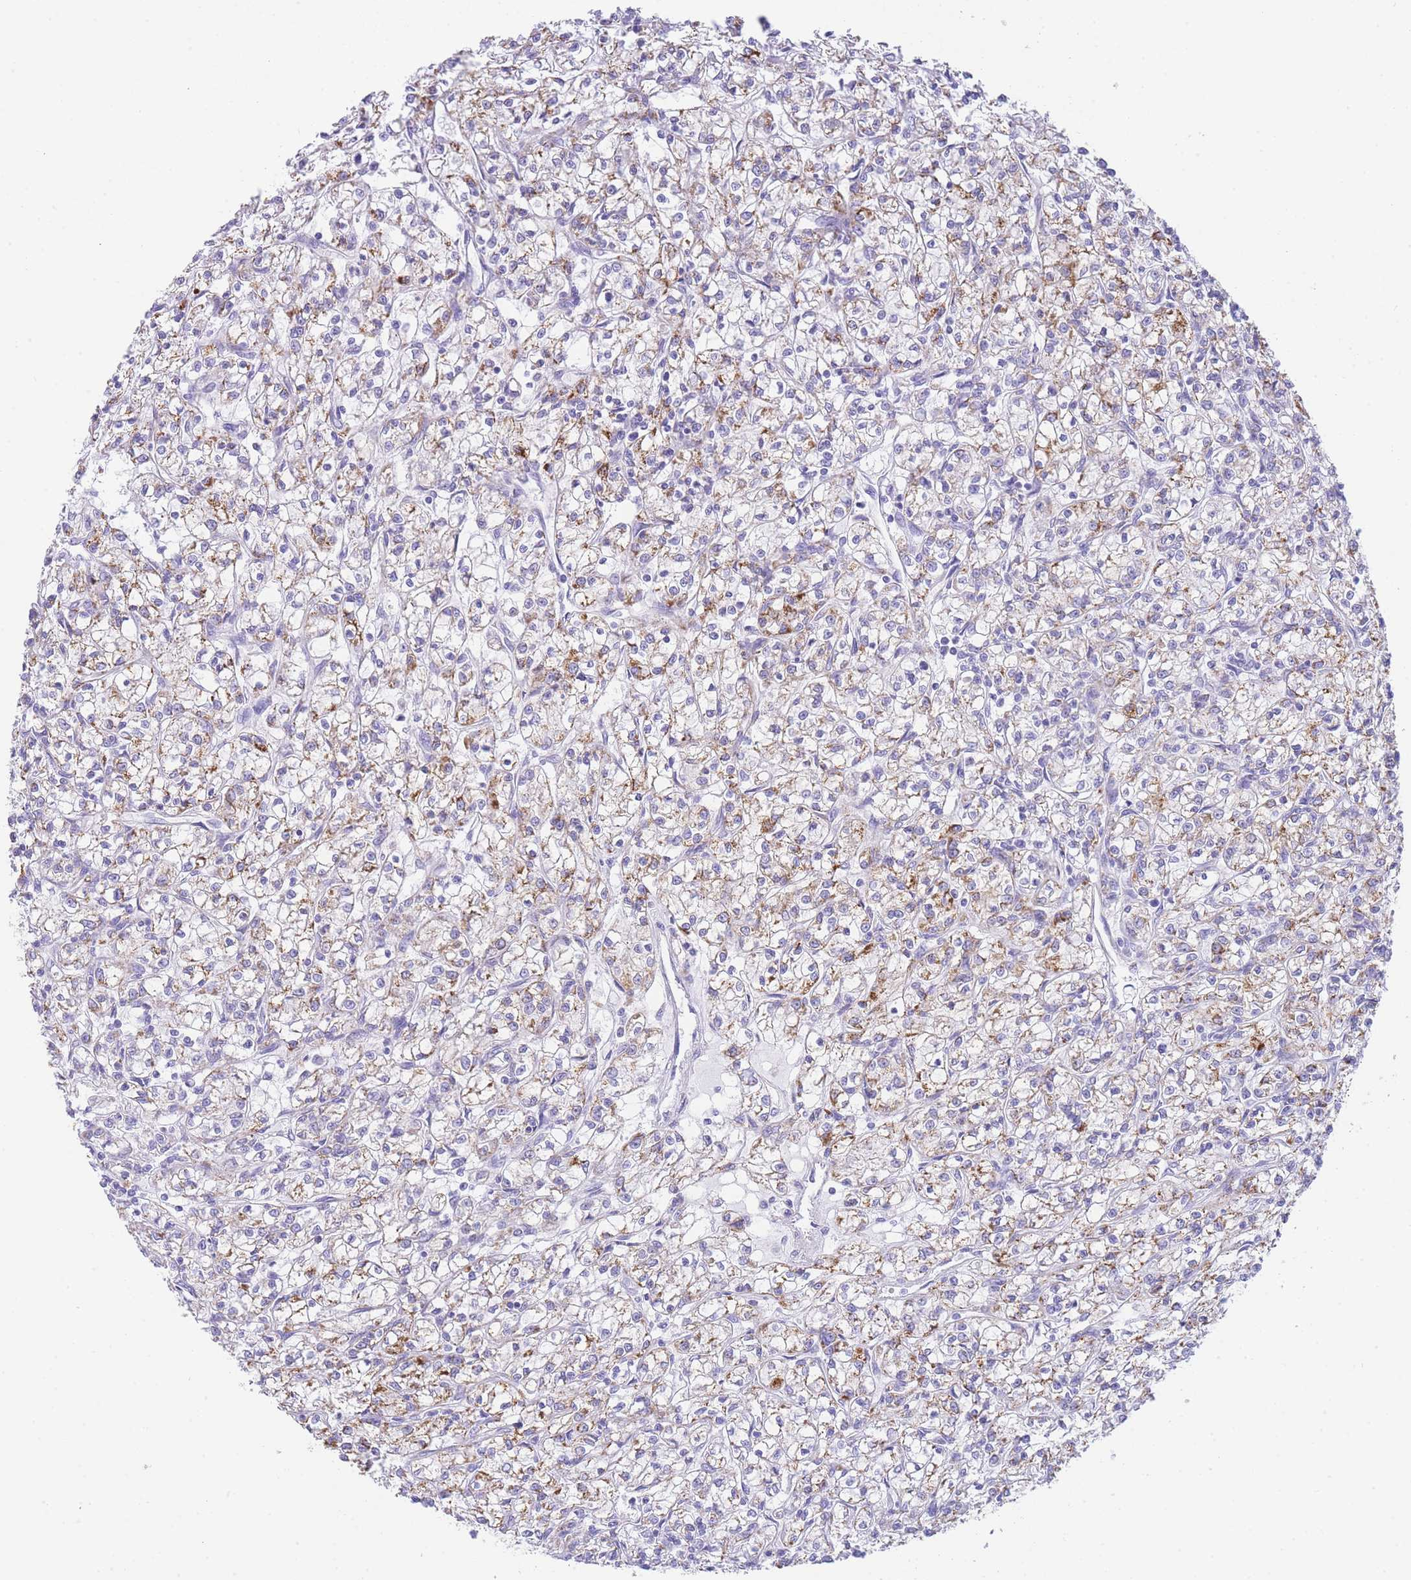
{"staining": {"intensity": "moderate", "quantity": "25%-75%", "location": "cytoplasmic/membranous"}, "tissue": "renal cancer", "cell_type": "Tumor cells", "image_type": "cancer", "snomed": [{"axis": "morphology", "description": "Adenocarcinoma, NOS"}, {"axis": "topography", "description": "Kidney"}], "caption": "A brown stain shows moderate cytoplasmic/membranous staining of a protein in human renal cancer (adenocarcinoma) tumor cells.", "gene": "ACSM4", "patient": {"sex": "female", "age": 59}}